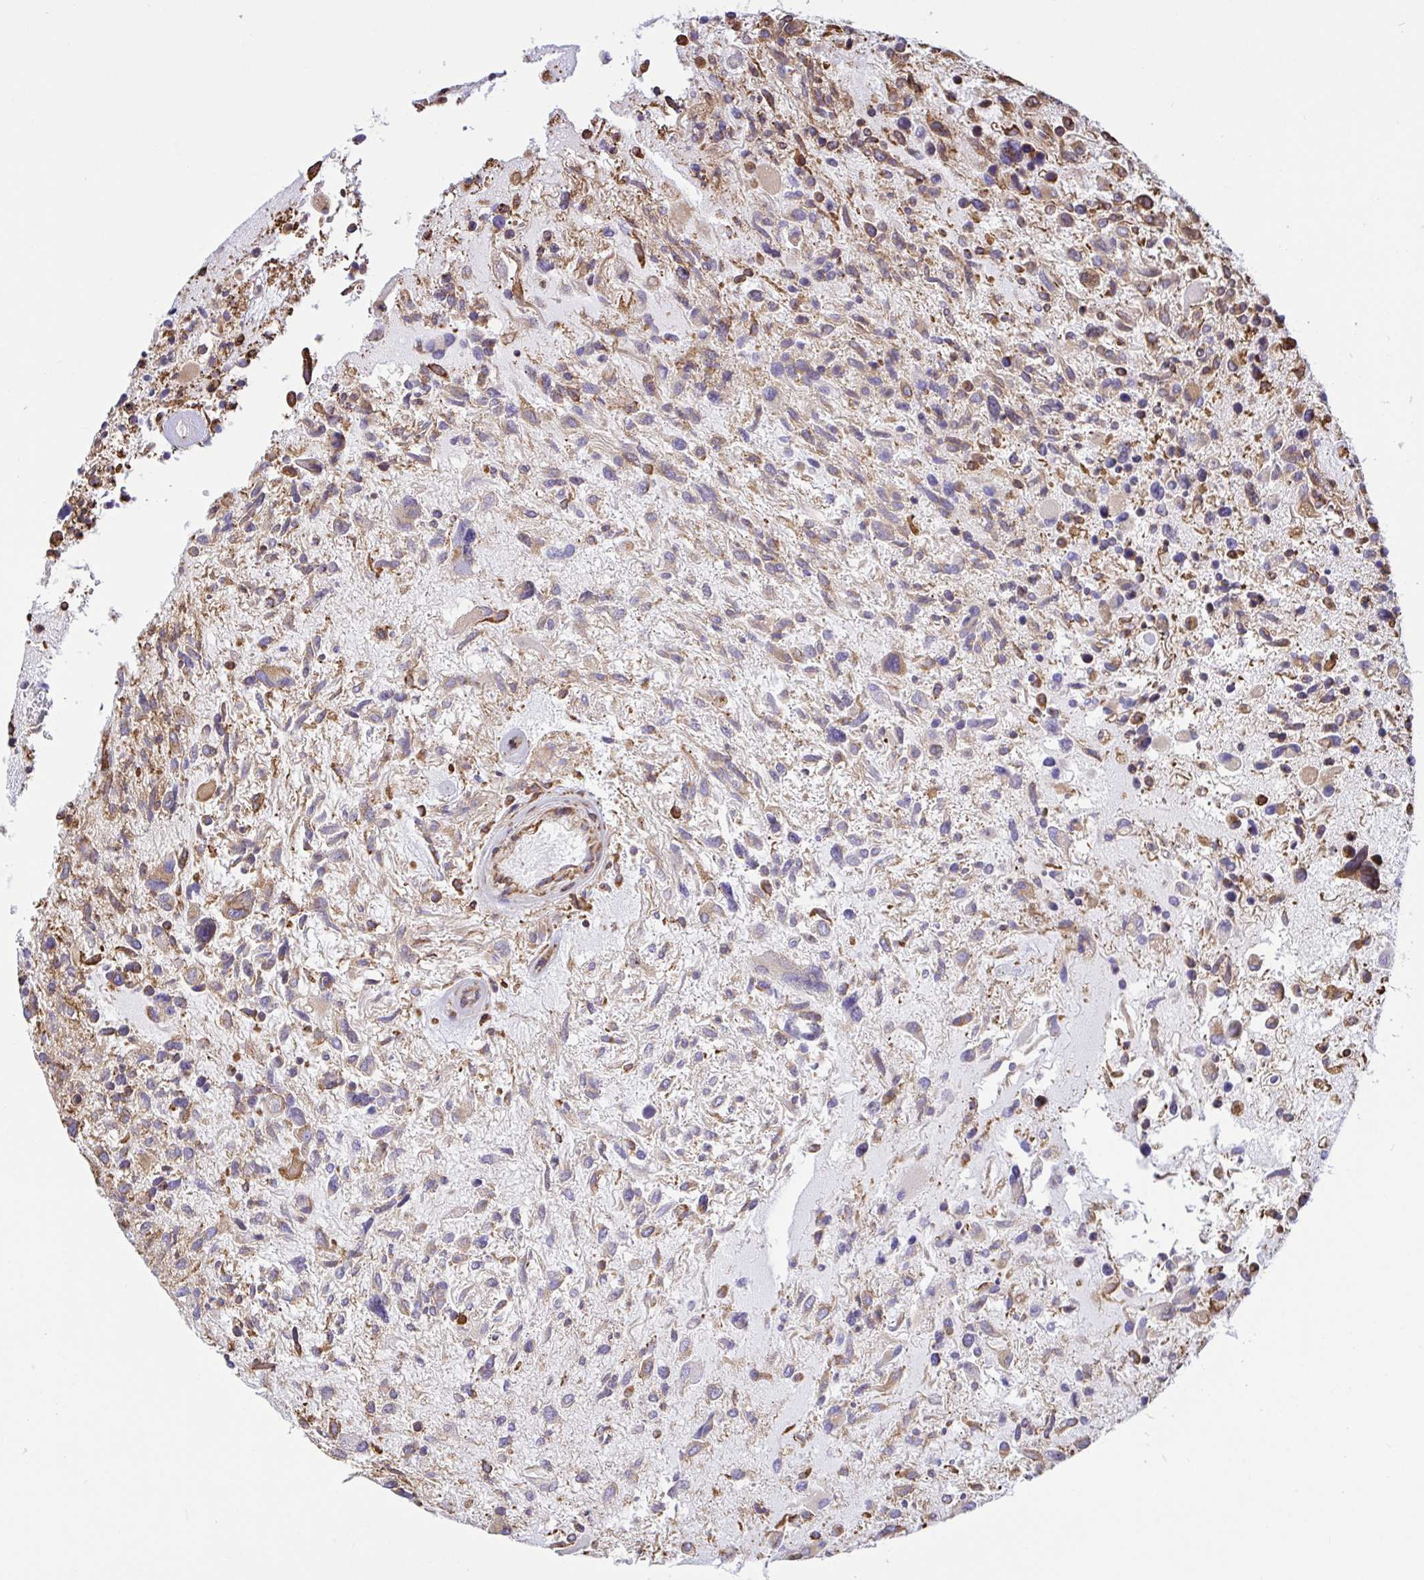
{"staining": {"intensity": "moderate", "quantity": "<25%", "location": "cytoplasmic/membranous"}, "tissue": "glioma", "cell_type": "Tumor cells", "image_type": "cancer", "snomed": [{"axis": "morphology", "description": "Glioma, malignant, High grade"}, {"axis": "topography", "description": "Brain"}], "caption": "Glioma tissue exhibits moderate cytoplasmic/membranous positivity in approximately <25% of tumor cells, visualized by immunohistochemistry. Nuclei are stained in blue.", "gene": "CLGN", "patient": {"sex": "female", "age": 11}}